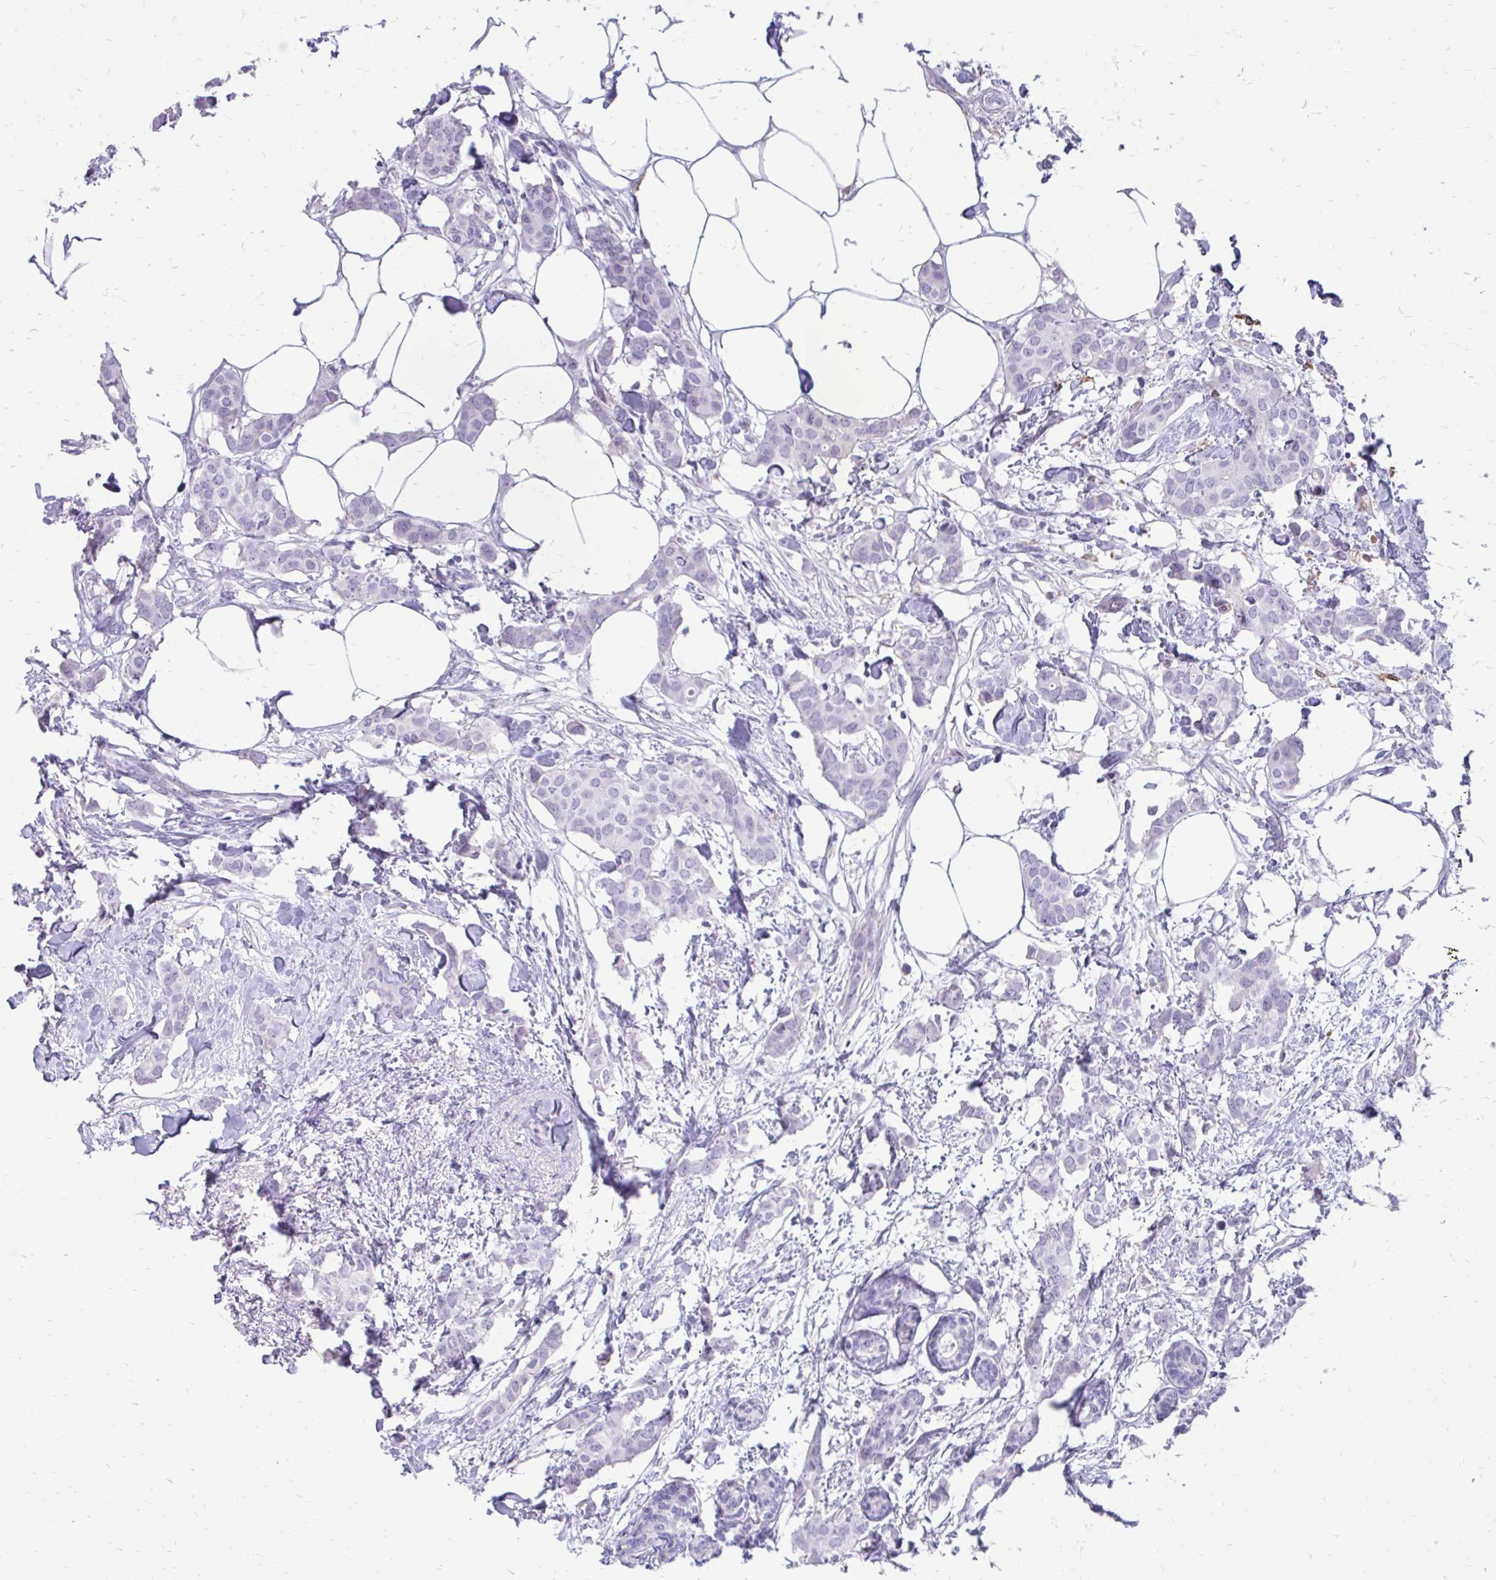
{"staining": {"intensity": "negative", "quantity": "none", "location": "none"}, "tissue": "breast cancer", "cell_type": "Tumor cells", "image_type": "cancer", "snomed": [{"axis": "morphology", "description": "Duct carcinoma"}, {"axis": "topography", "description": "Breast"}], "caption": "Immunohistochemistry of infiltrating ductal carcinoma (breast) exhibits no expression in tumor cells. The staining is performed using DAB (3,3'-diaminobenzidine) brown chromogen with nuclei counter-stained in using hematoxylin.", "gene": "SIGLEC11", "patient": {"sex": "female", "age": 62}}